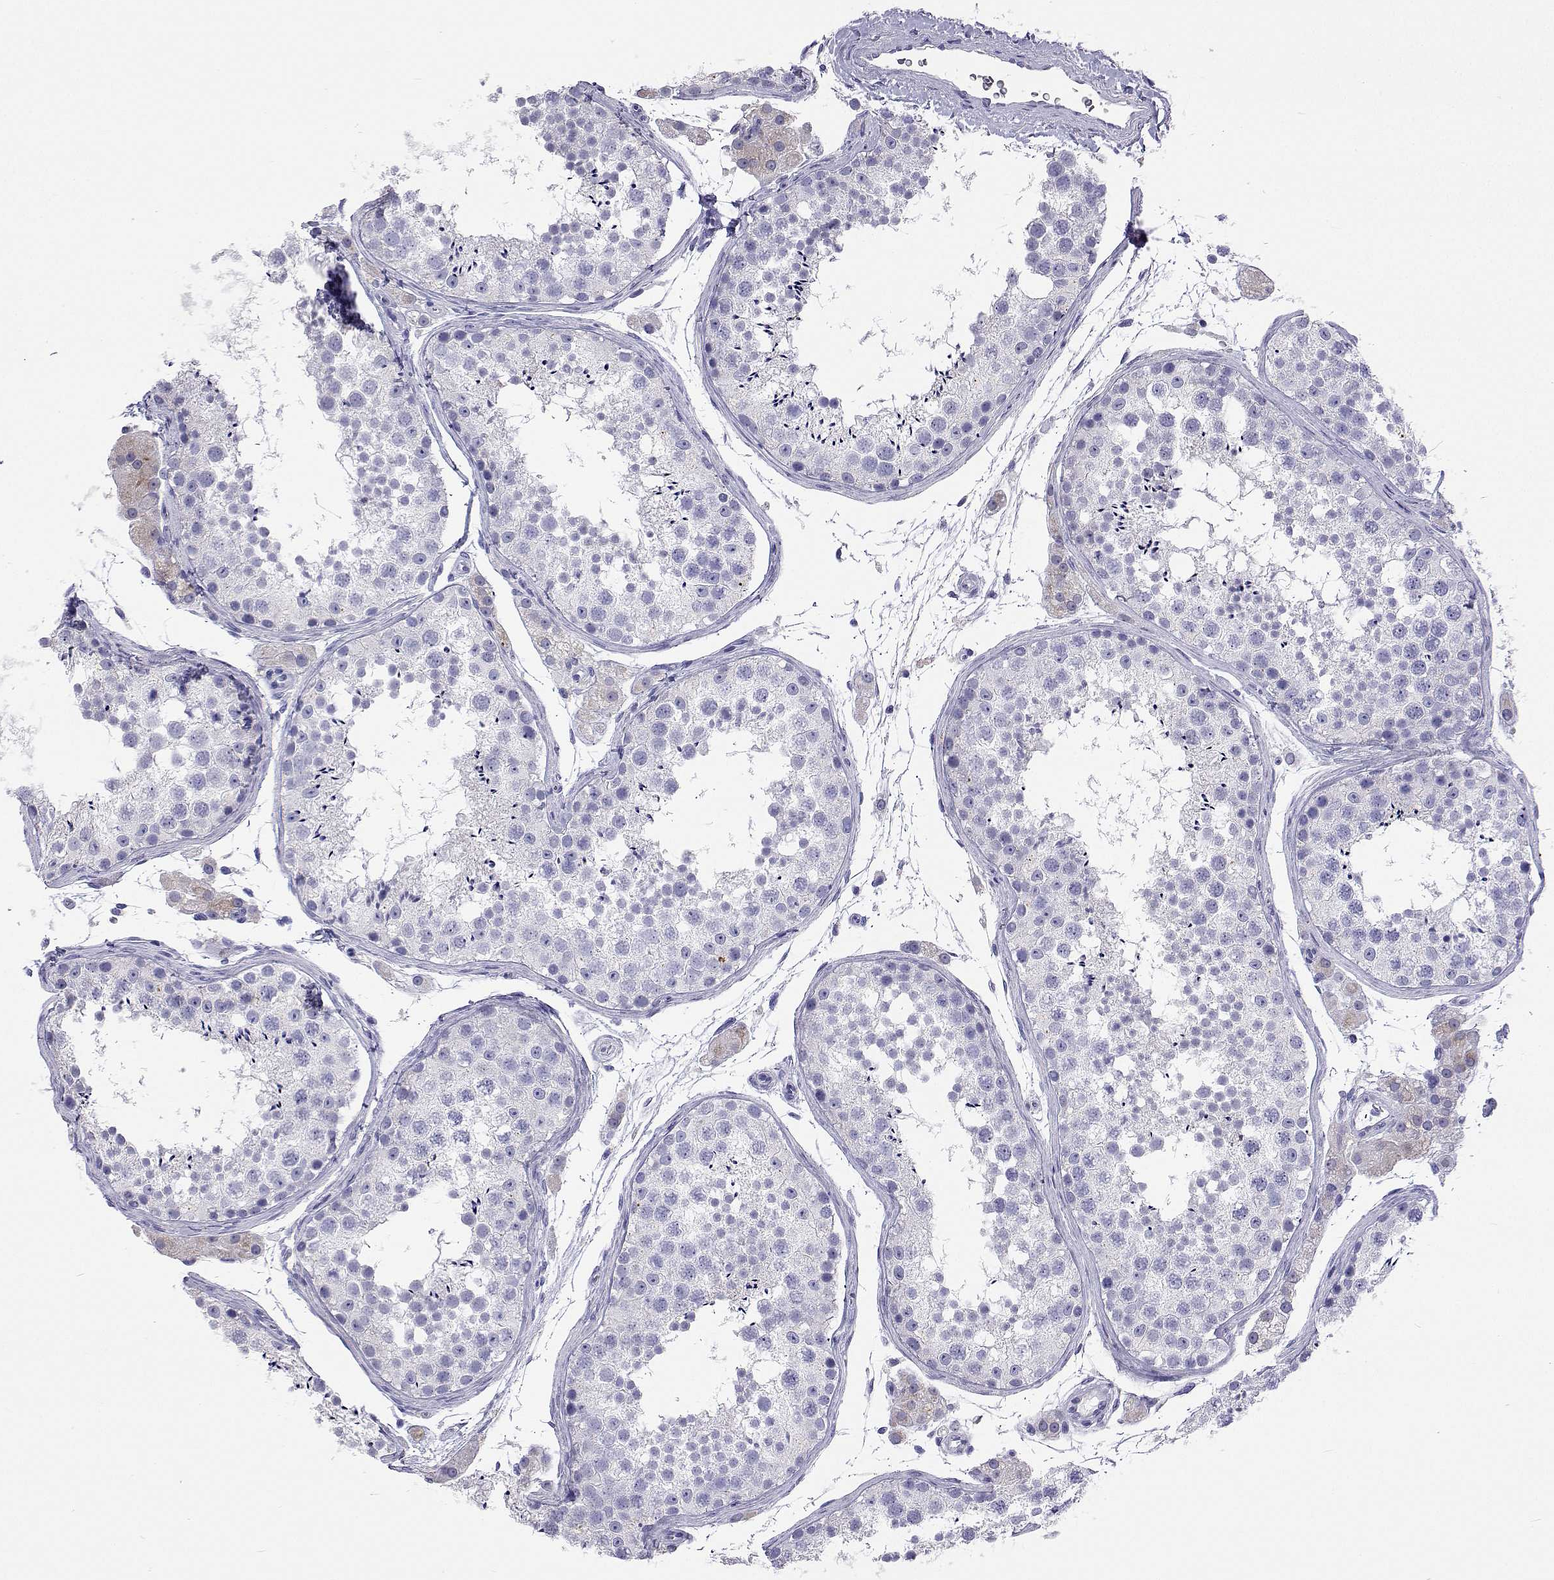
{"staining": {"intensity": "negative", "quantity": "none", "location": "none"}, "tissue": "testis", "cell_type": "Cells in seminiferous ducts", "image_type": "normal", "snomed": [{"axis": "morphology", "description": "Normal tissue, NOS"}, {"axis": "topography", "description": "Testis"}], "caption": "The image demonstrates no significant staining in cells in seminiferous ducts of testis. (Brightfield microscopy of DAB immunohistochemistry at high magnification).", "gene": "UMODL1", "patient": {"sex": "male", "age": 41}}